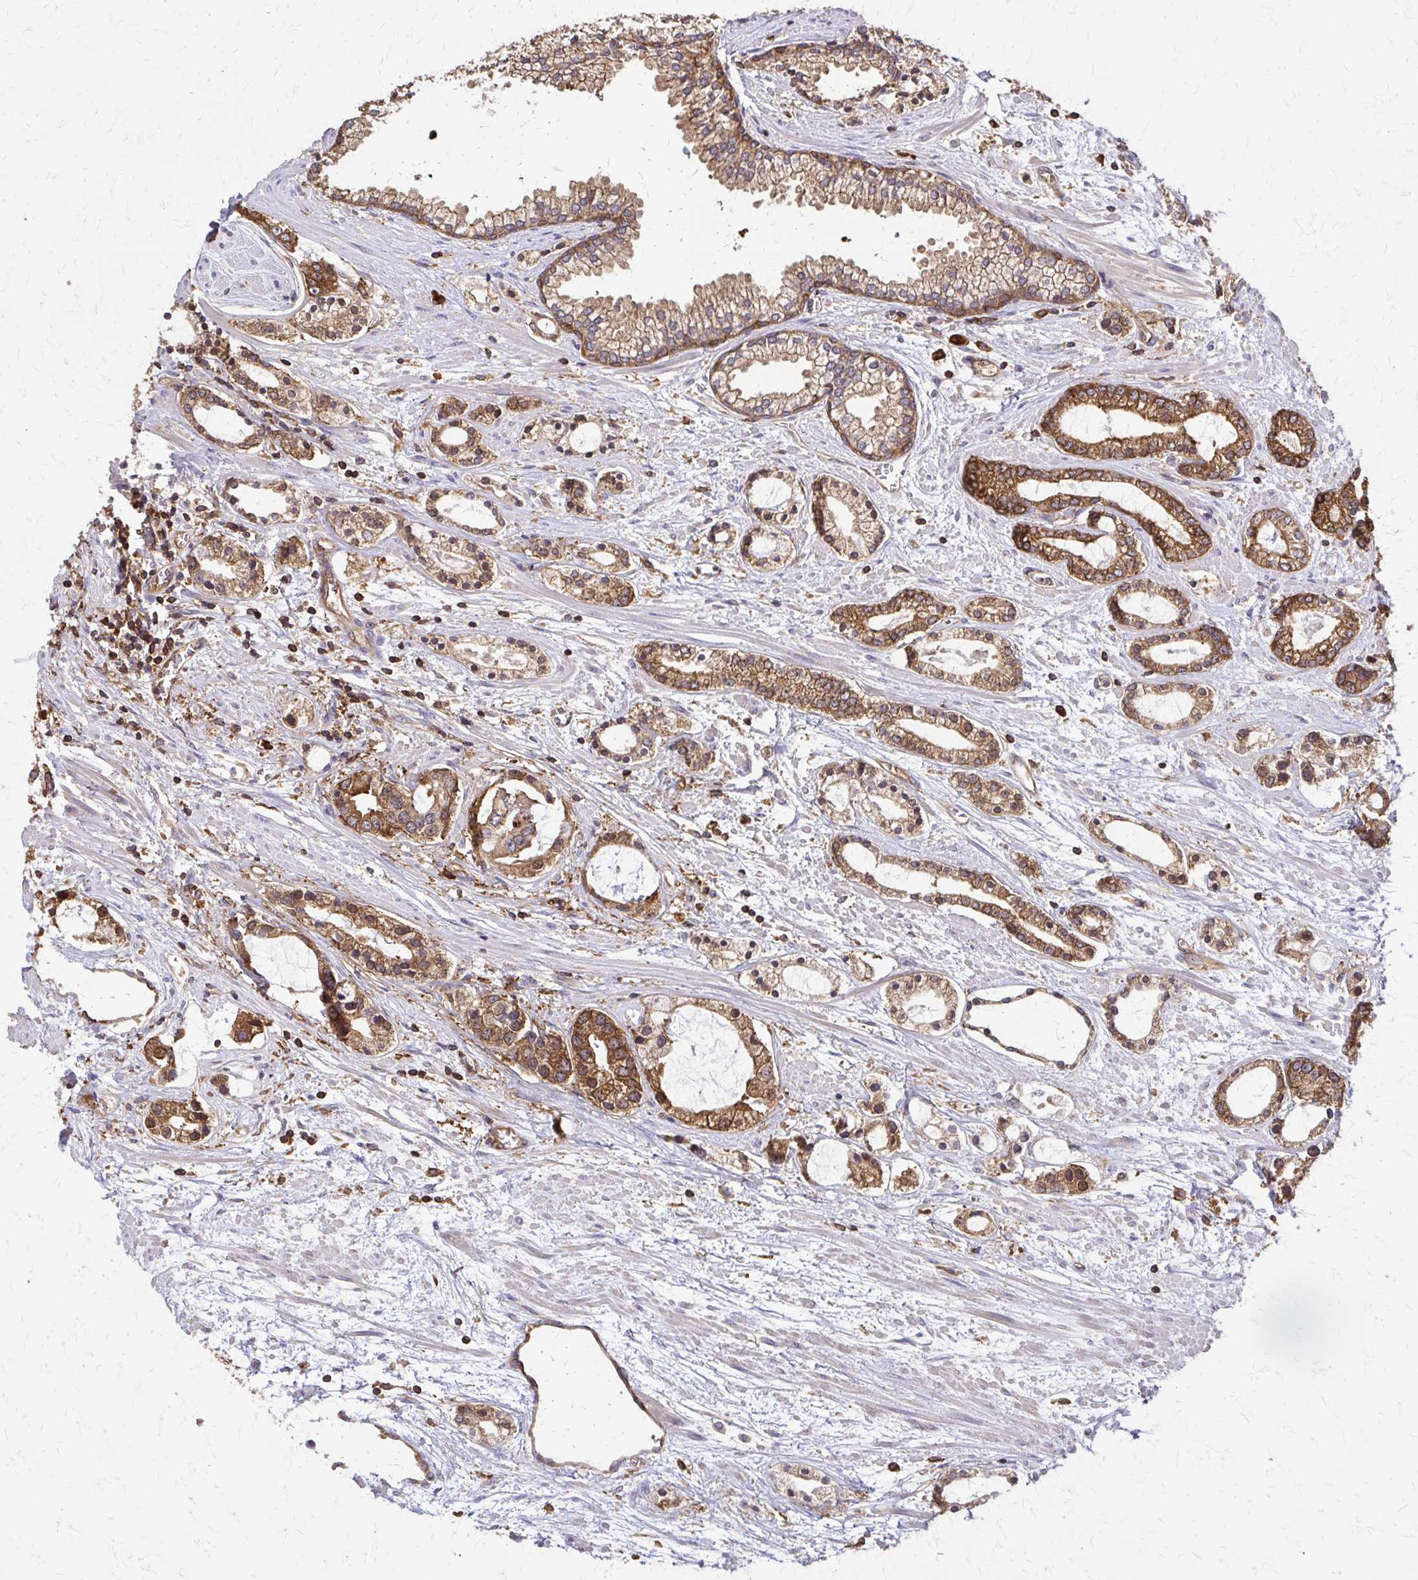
{"staining": {"intensity": "moderate", "quantity": ">75%", "location": "cytoplasmic/membranous"}, "tissue": "prostate cancer", "cell_type": "Tumor cells", "image_type": "cancer", "snomed": [{"axis": "morphology", "description": "Adenocarcinoma, Medium grade"}, {"axis": "topography", "description": "Prostate"}], "caption": "A medium amount of moderate cytoplasmic/membranous expression is identified in approximately >75% of tumor cells in prostate cancer tissue. (DAB (3,3'-diaminobenzidine) IHC with brightfield microscopy, high magnification).", "gene": "EEF2", "patient": {"sex": "male", "age": 57}}